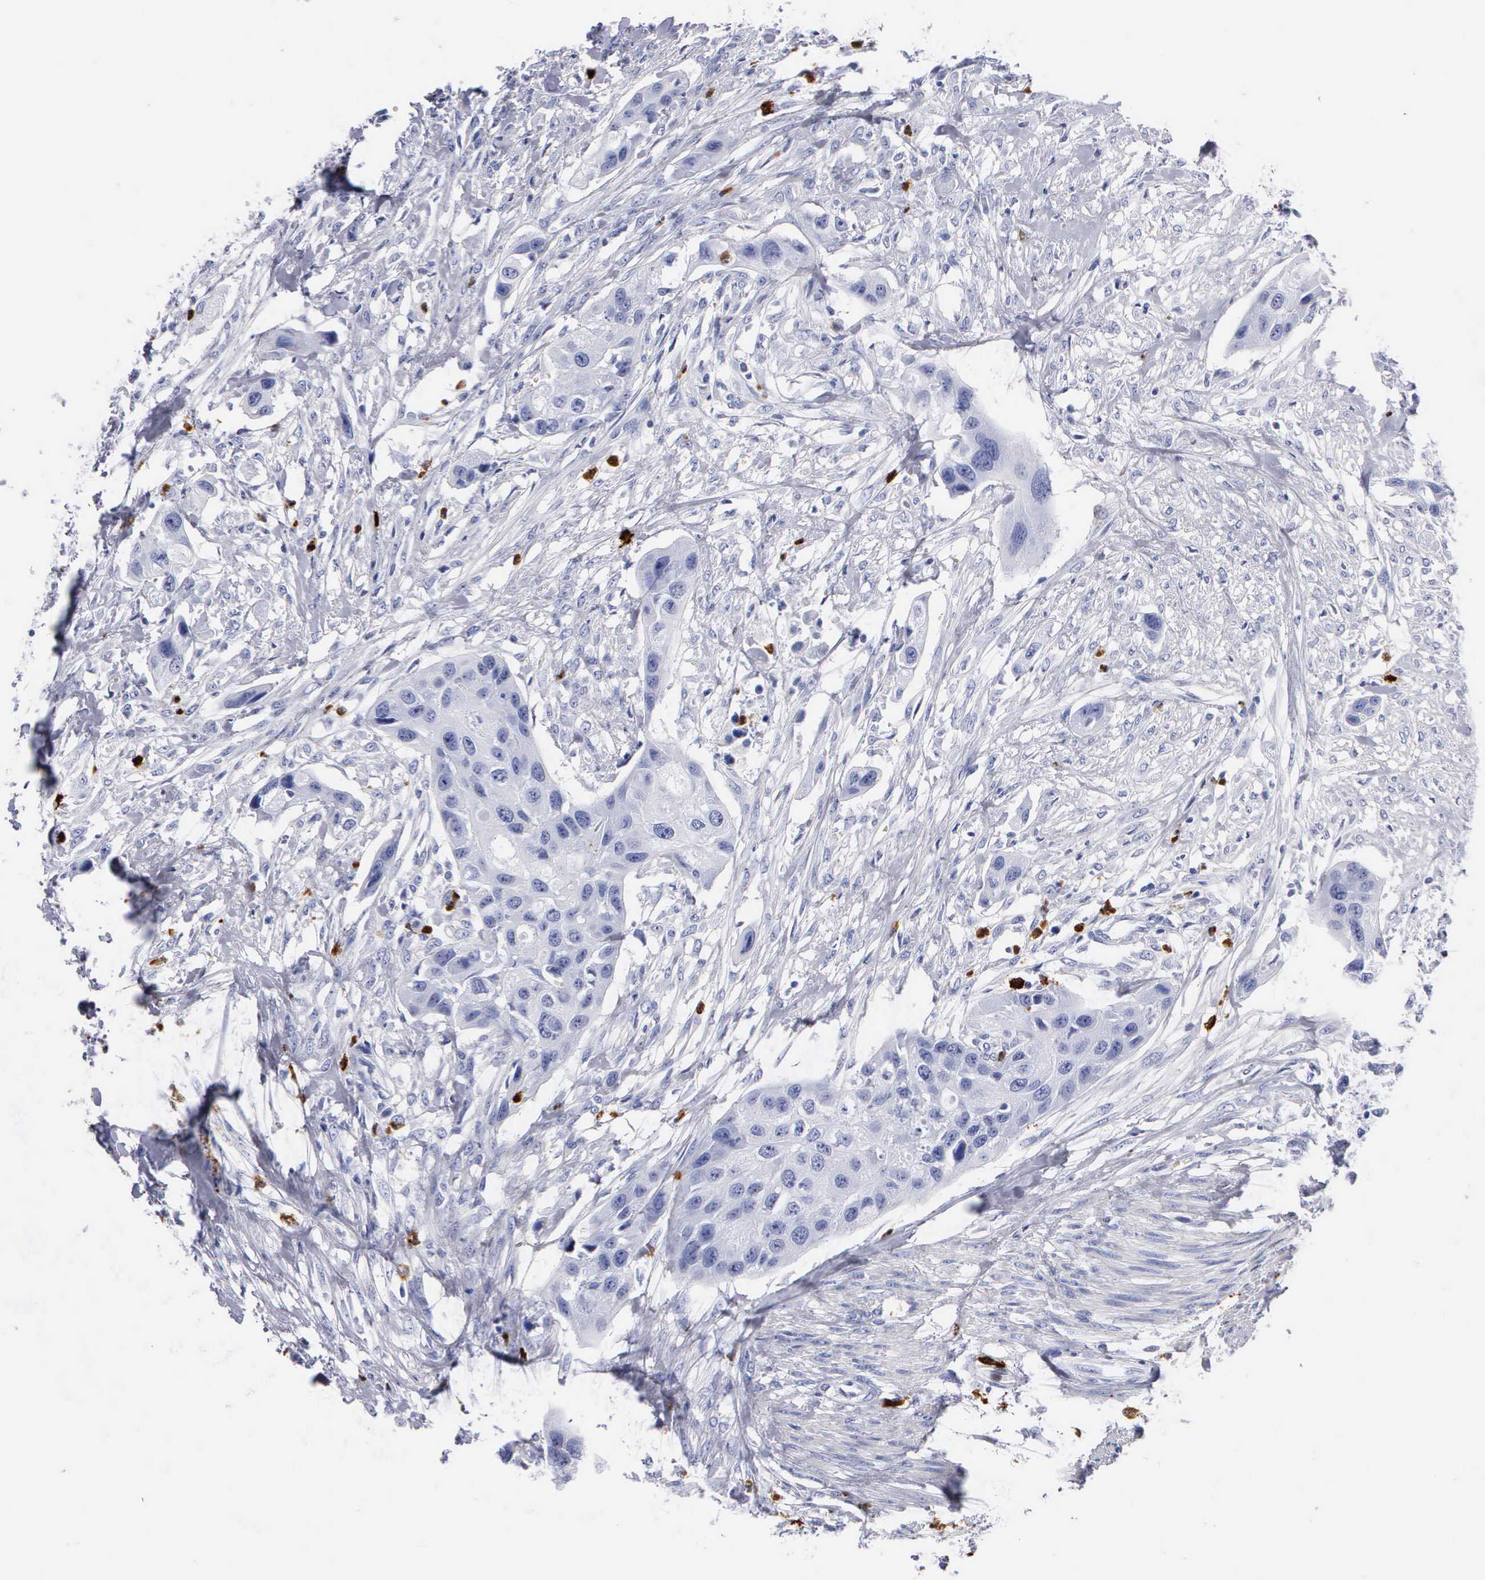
{"staining": {"intensity": "negative", "quantity": "none", "location": "none"}, "tissue": "urothelial cancer", "cell_type": "Tumor cells", "image_type": "cancer", "snomed": [{"axis": "morphology", "description": "Urothelial carcinoma, High grade"}, {"axis": "topography", "description": "Urinary bladder"}], "caption": "This micrograph is of high-grade urothelial carcinoma stained with immunohistochemistry (IHC) to label a protein in brown with the nuclei are counter-stained blue. There is no positivity in tumor cells.", "gene": "CTSG", "patient": {"sex": "male", "age": 55}}